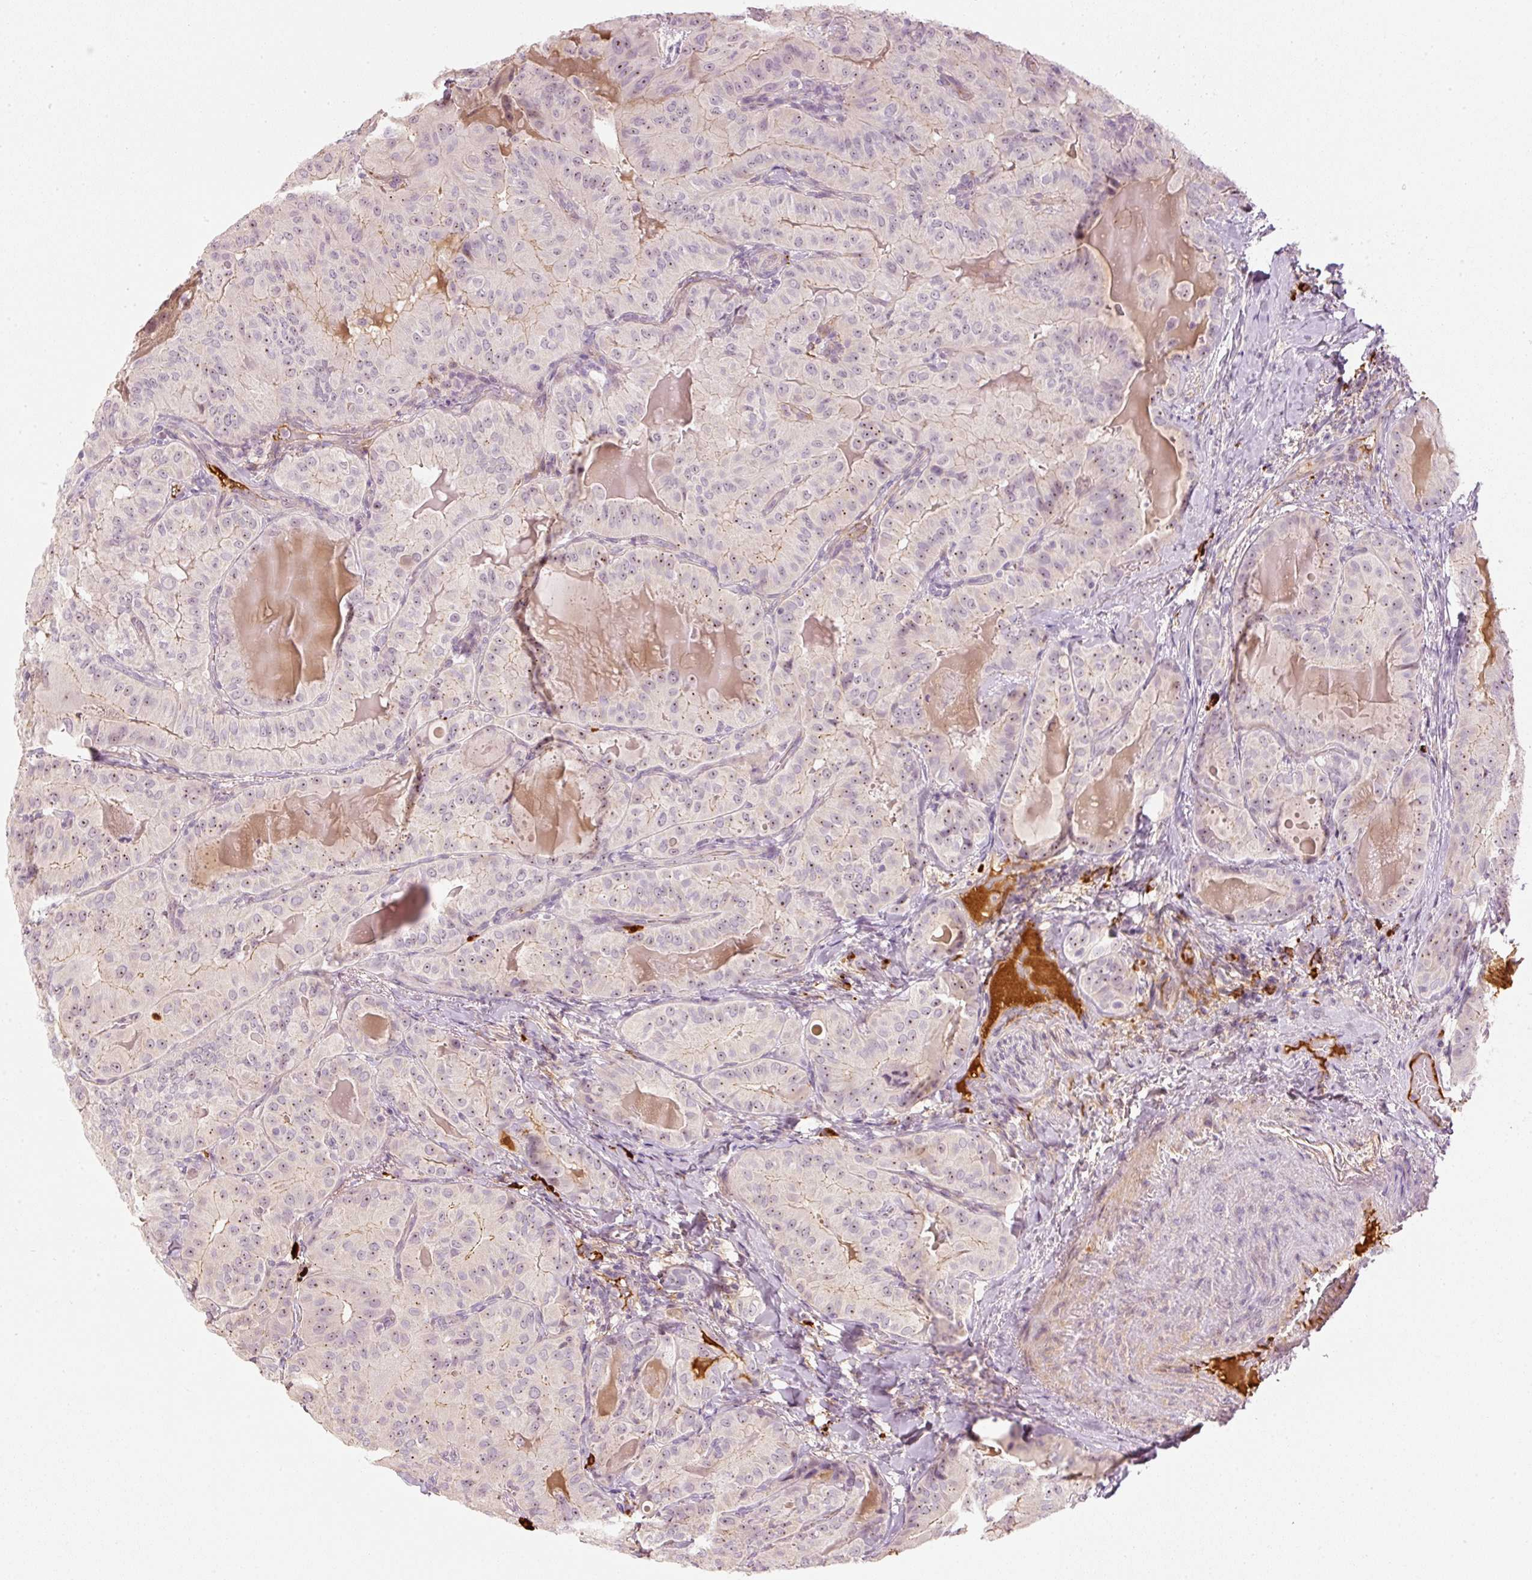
{"staining": {"intensity": "weak", "quantity": "25%-75%", "location": "cytoplasmic/membranous,nuclear"}, "tissue": "thyroid cancer", "cell_type": "Tumor cells", "image_type": "cancer", "snomed": [{"axis": "morphology", "description": "Papillary adenocarcinoma, NOS"}, {"axis": "topography", "description": "Thyroid gland"}], "caption": "About 25%-75% of tumor cells in human papillary adenocarcinoma (thyroid) show weak cytoplasmic/membranous and nuclear protein expression as visualized by brown immunohistochemical staining.", "gene": "VCAM1", "patient": {"sex": "female", "age": 68}}